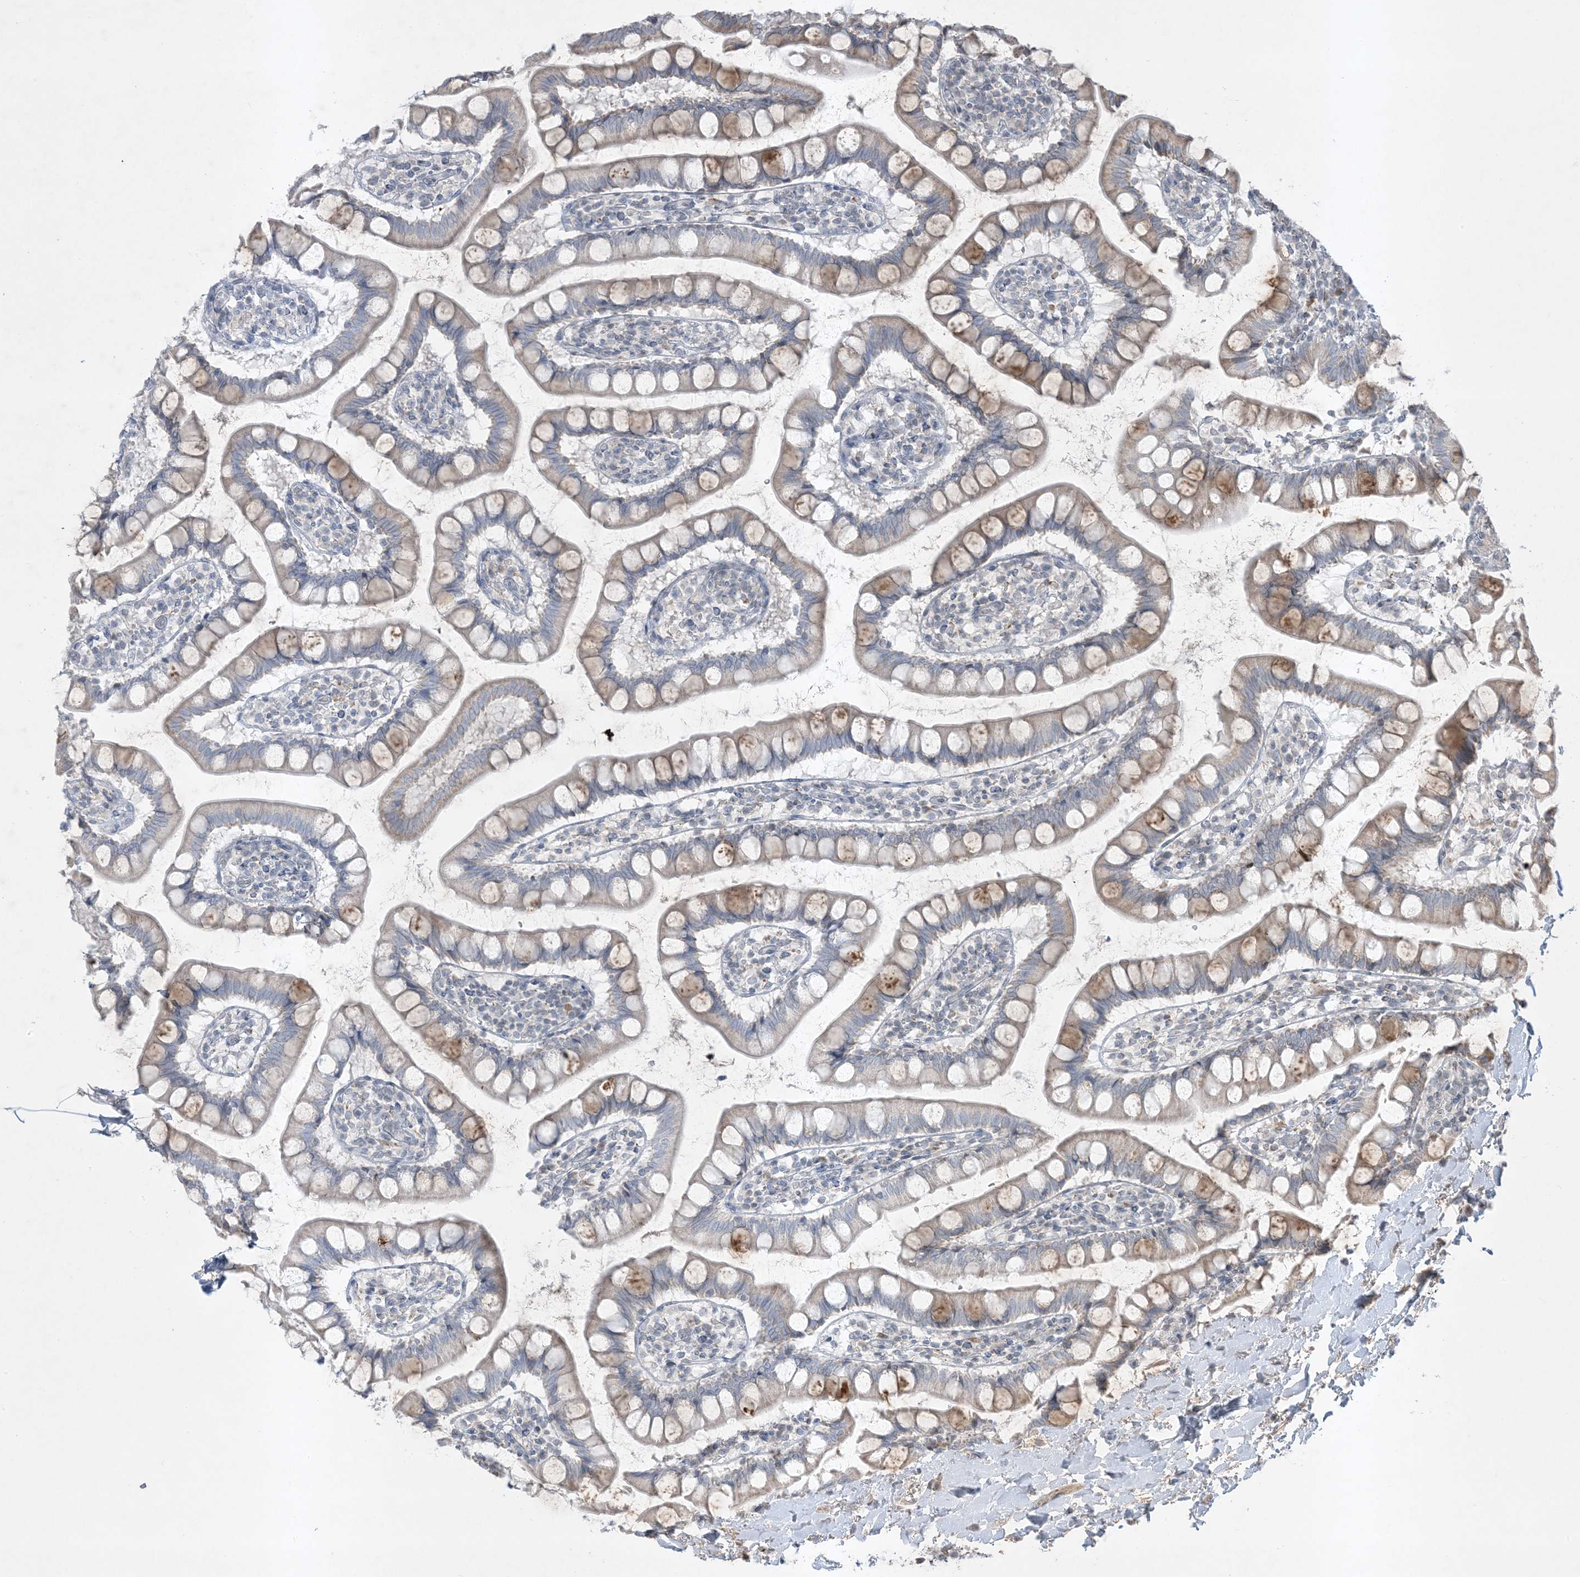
{"staining": {"intensity": "moderate", "quantity": "25%-75%", "location": "cytoplasmic/membranous"}, "tissue": "small intestine", "cell_type": "Glandular cells", "image_type": "normal", "snomed": [{"axis": "morphology", "description": "Normal tissue, NOS"}, {"axis": "topography", "description": "Small intestine"}], "caption": "High-magnification brightfield microscopy of normal small intestine stained with DAB (brown) and counterstained with hematoxylin (blue). glandular cells exhibit moderate cytoplasmic/membranous expression is appreciated in approximately25%-75% of cells.", "gene": "FNDC1", "patient": {"sex": "female", "age": 84}}